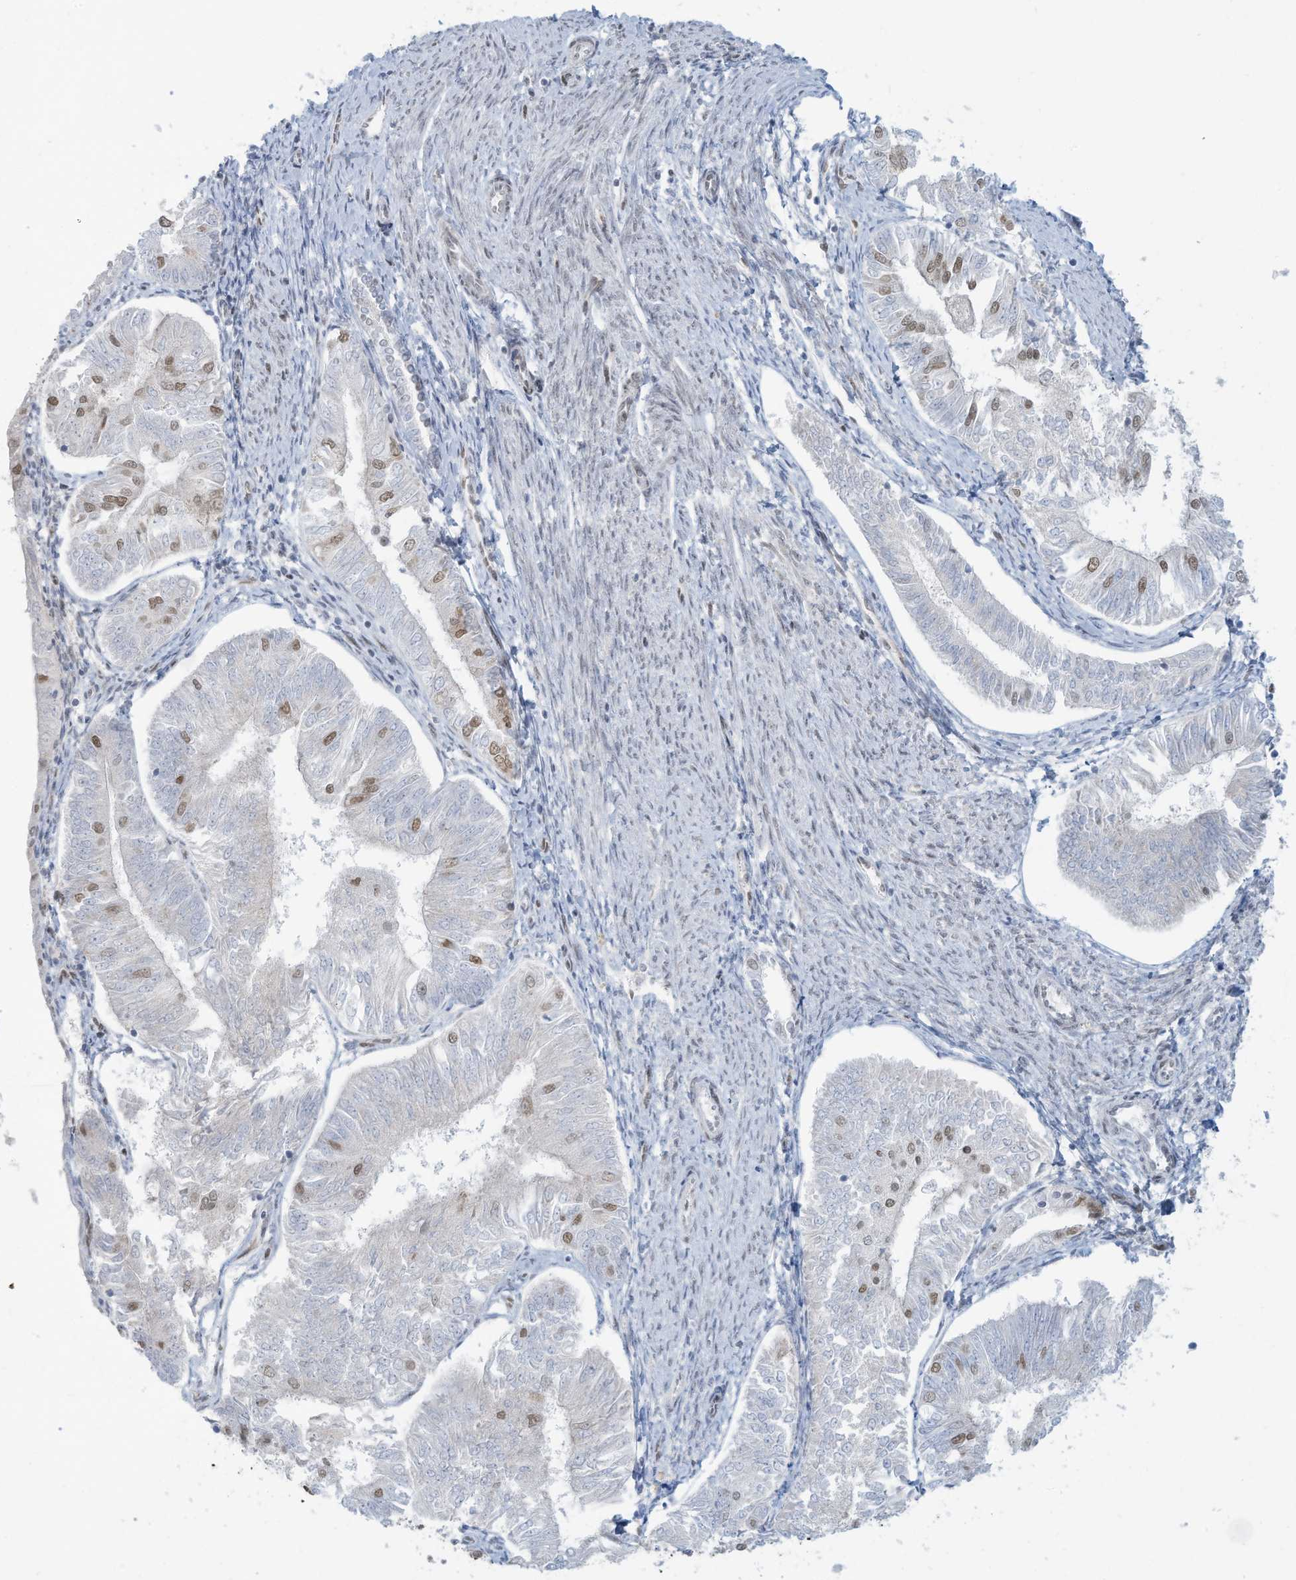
{"staining": {"intensity": "moderate", "quantity": "<25%", "location": "nuclear"}, "tissue": "endometrial cancer", "cell_type": "Tumor cells", "image_type": "cancer", "snomed": [{"axis": "morphology", "description": "Adenocarcinoma, NOS"}, {"axis": "topography", "description": "Endometrium"}], "caption": "About <25% of tumor cells in human adenocarcinoma (endometrial) reveal moderate nuclear protein expression as visualized by brown immunohistochemical staining.", "gene": "ECT2L", "patient": {"sex": "female", "age": 58}}